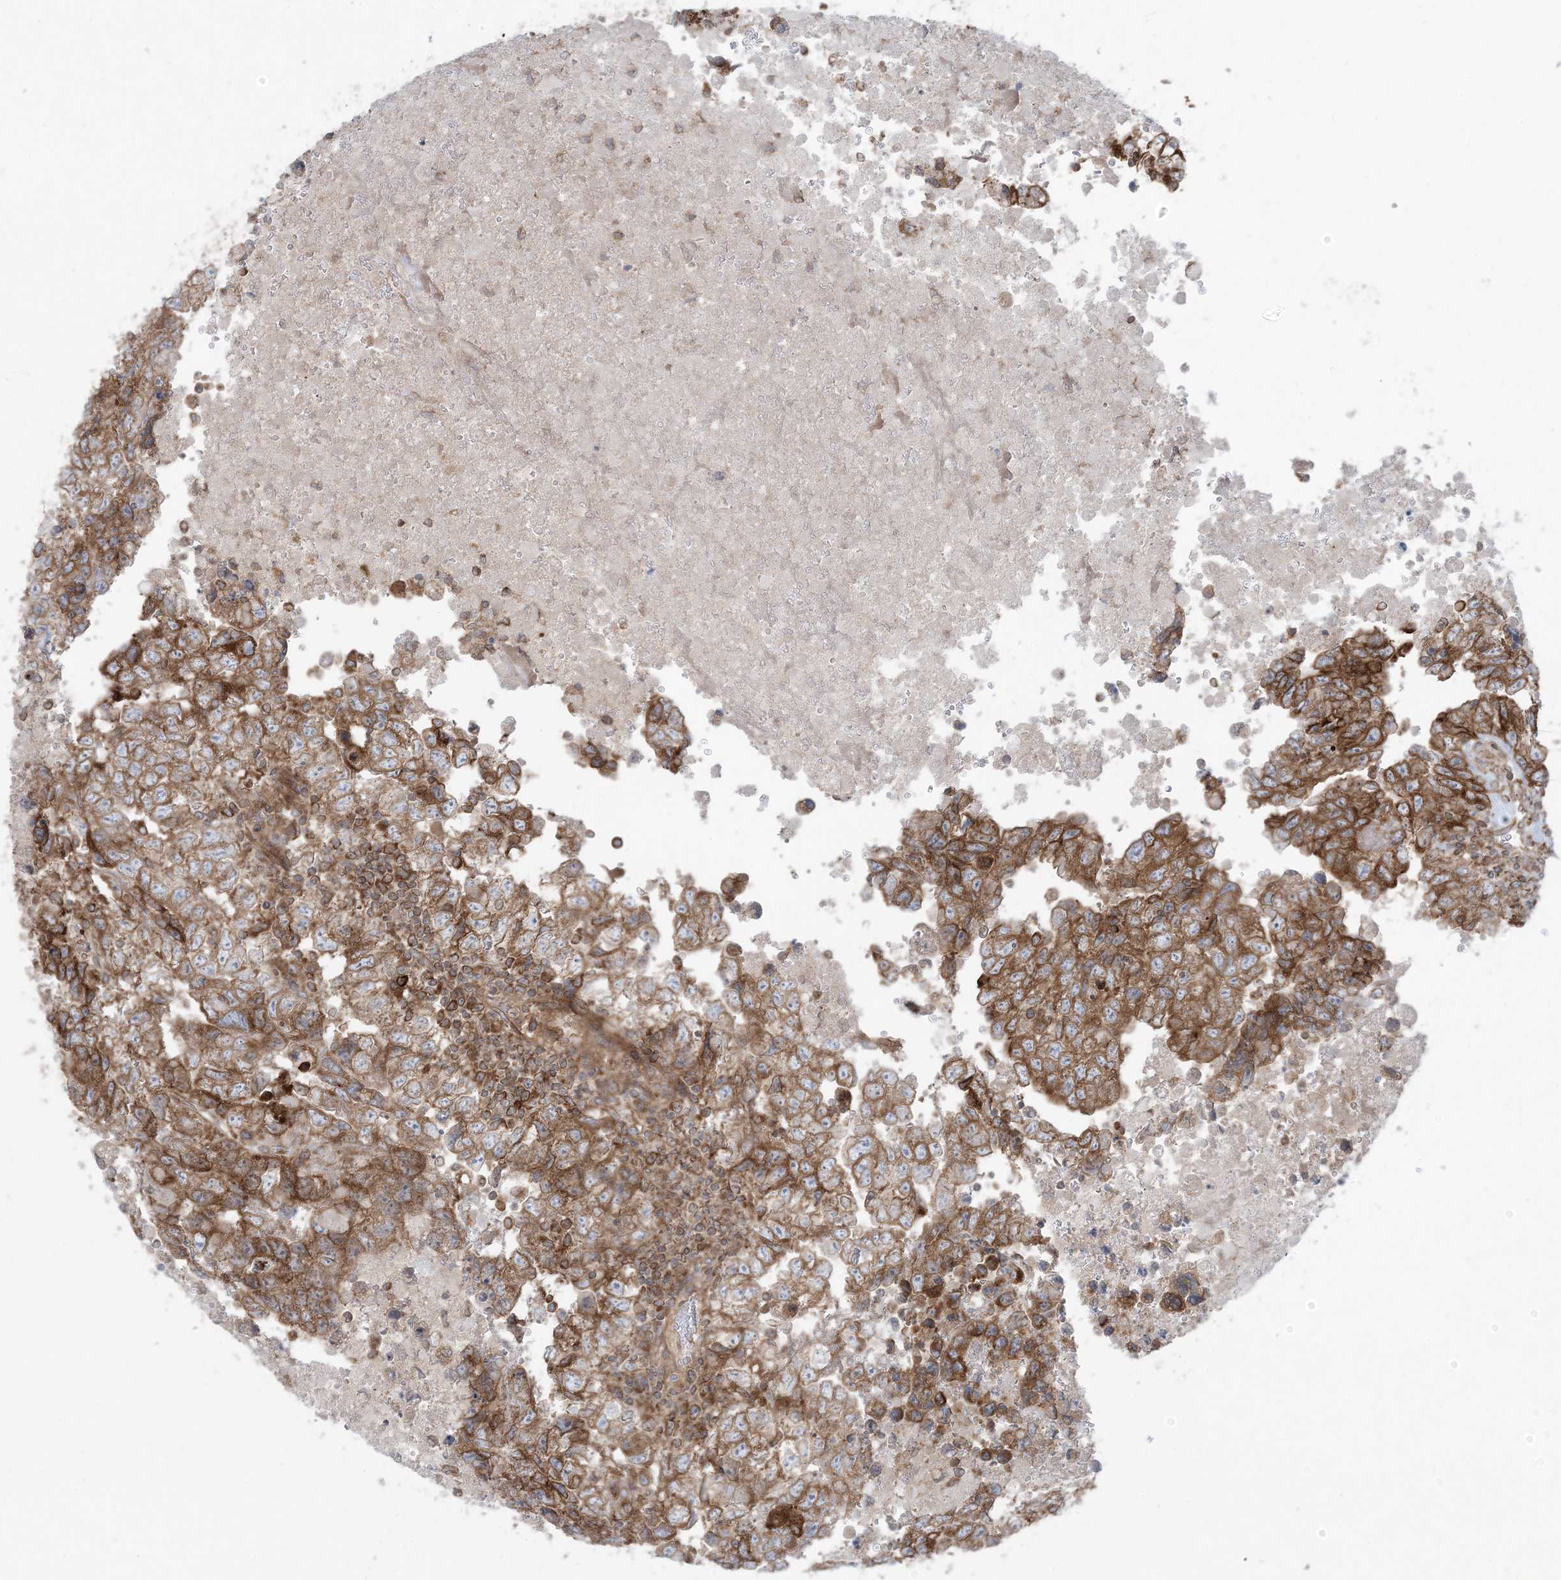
{"staining": {"intensity": "moderate", "quantity": ">75%", "location": "cytoplasmic/membranous"}, "tissue": "testis cancer", "cell_type": "Tumor cells", "image_type": "cancer", "snomed": [{"axis": "morphology", "description": "Carcinoma, Embryonal, NOS"}, {"axis": "topography", "description": "Testis"}], "caption": "This is a histology image of immunohistochemistry staining of embryonal carcinoma (testis), which shows moderate expression in the cytoplasmic/membranous of tumor cells.", "gene": "UBXN4", "patient": {"sex": "male", "age": 37}}